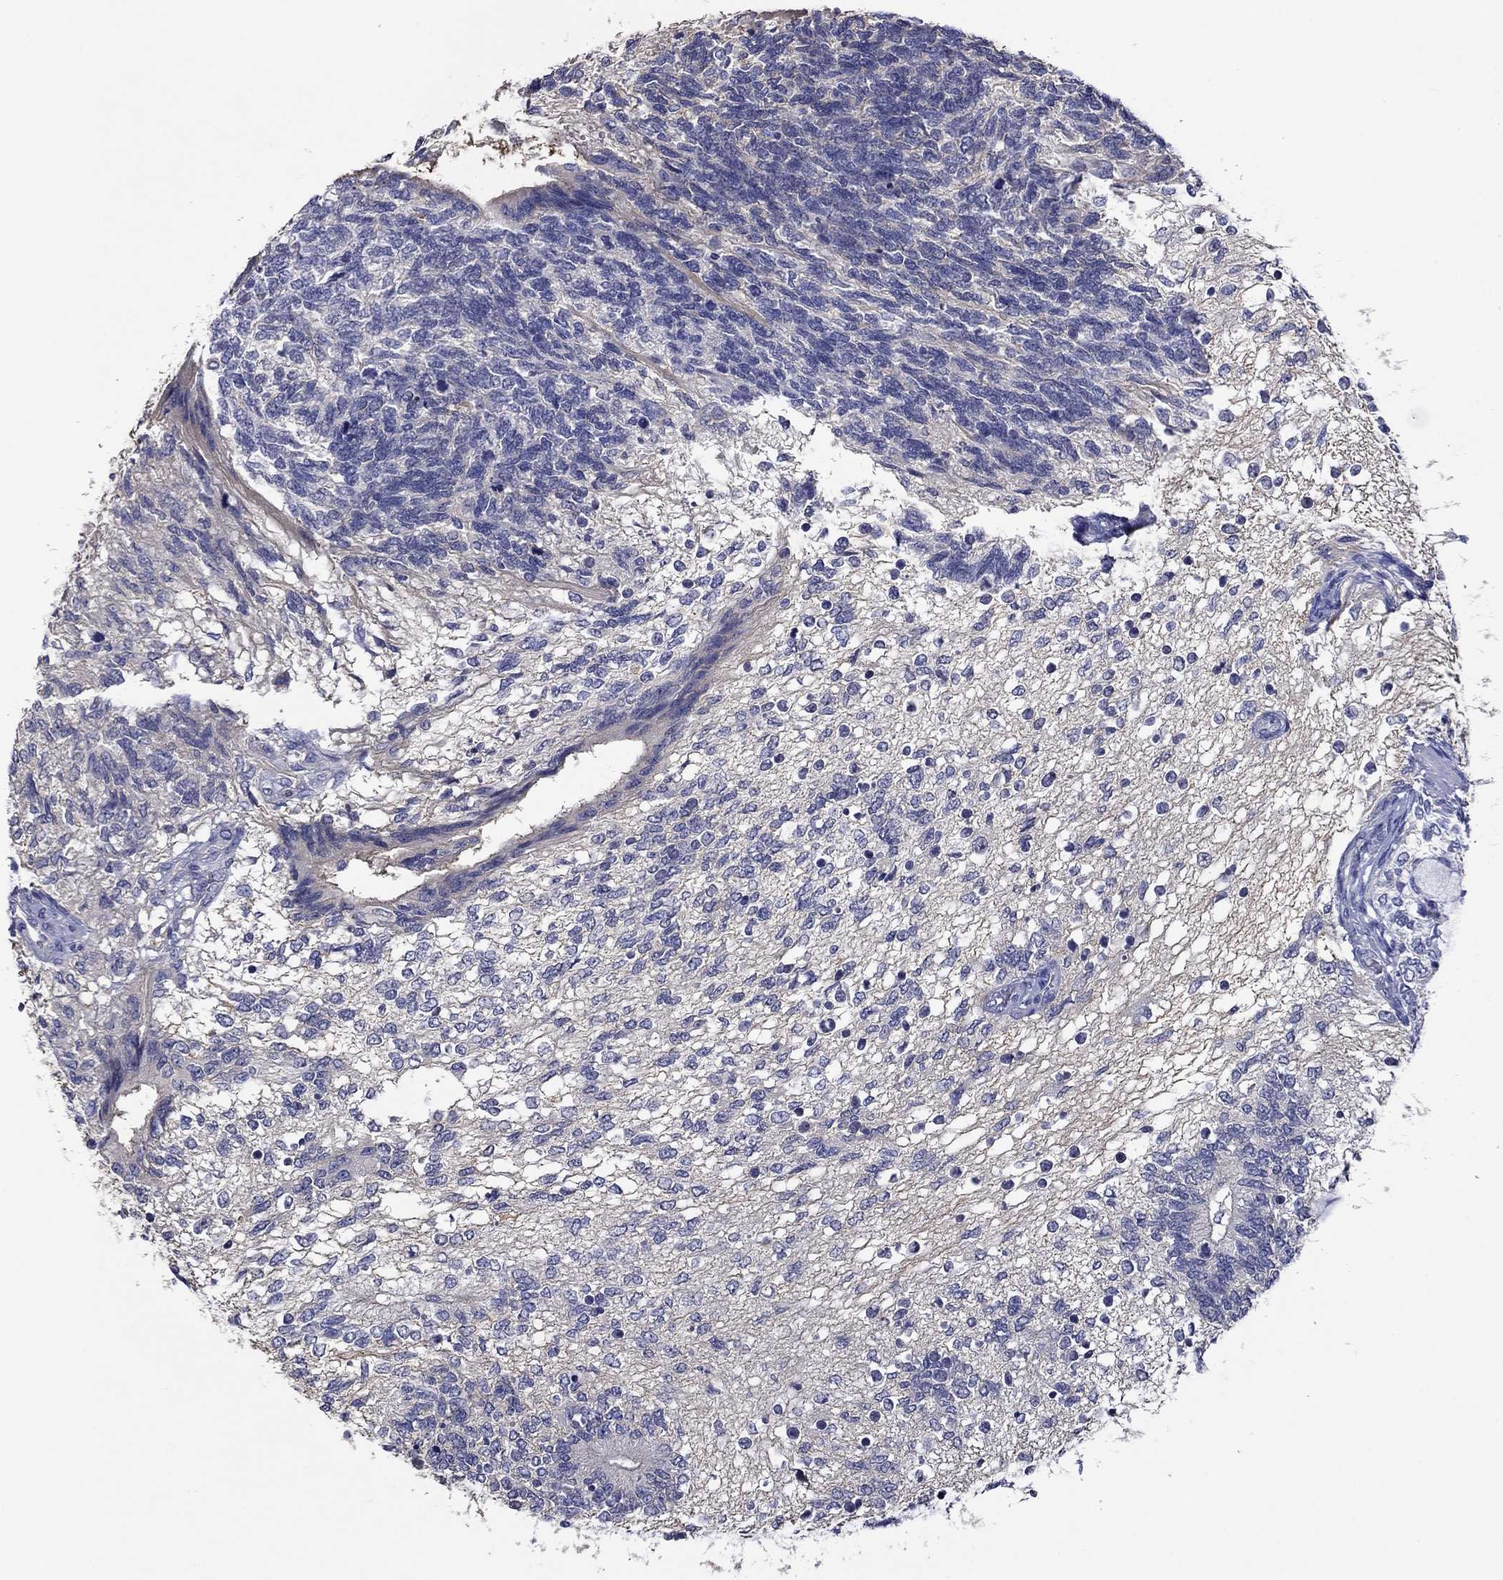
{"staining": {"intensity": "negative", "quantity": "none", "location": "none"}, "tissue": "testis cancer", "cell_type": "Tumor cells", "image_type": "cancer", "snomed": [{"axis": "morphology", "description": "Seminoma, NOS"}, {"axis": "morphology", "description": "Carcinoma, Embryonal, NOS"}, {"axis": "topography", "description": "Testis"}], "caption": "IHC of human testis cancer exhibits no positivity in tumor cells.", "gene": "CNDP1", "patient": {"sex": "male", "age": 41}}